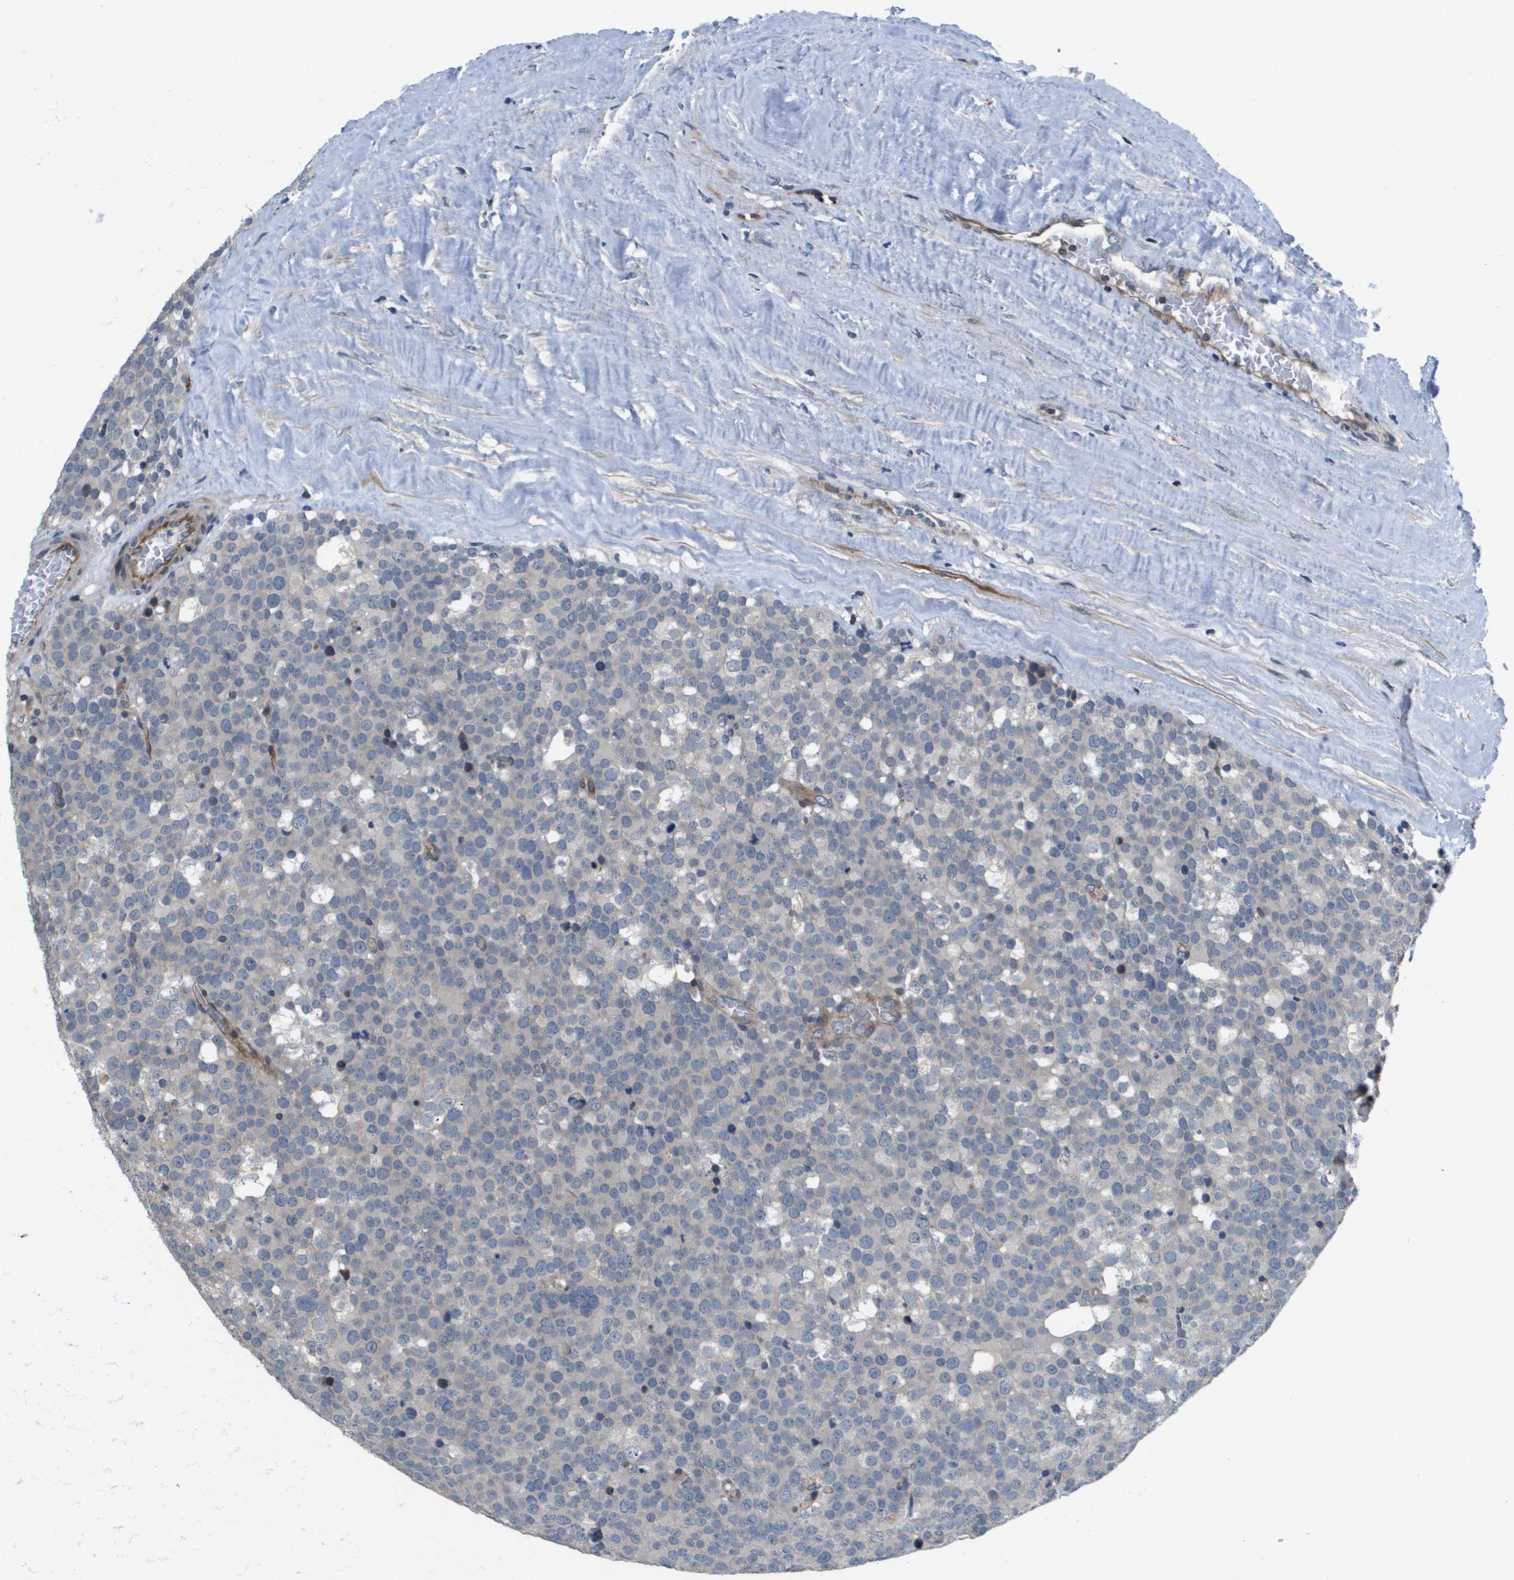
{"staining": {"intensity": "negative", "quantity": "none", "location": "none"}, "tissue": "testis cancer", "cell_type": "Tumor cells", "image_type": "cancer", "snomed": [{"axis": "morphology", "description": "Normal tissue, NOS"}, {"axis": "morphology", "description": "Seminoma, NOS"}, {"axis": "topography", "description": "Testis"}], "caption": "Immunohistochemistry micrograph of testis seminoma stained for a protein (brown), which displays no staining in tumor cells. The staining was performed using DAB to visualize the protein expression in brown, while the nuclei were stained in blue with hematoxylin (Magnification: 20x).", "gene": "SCN4B", "patient": {"sex": "male", "age": 71}}